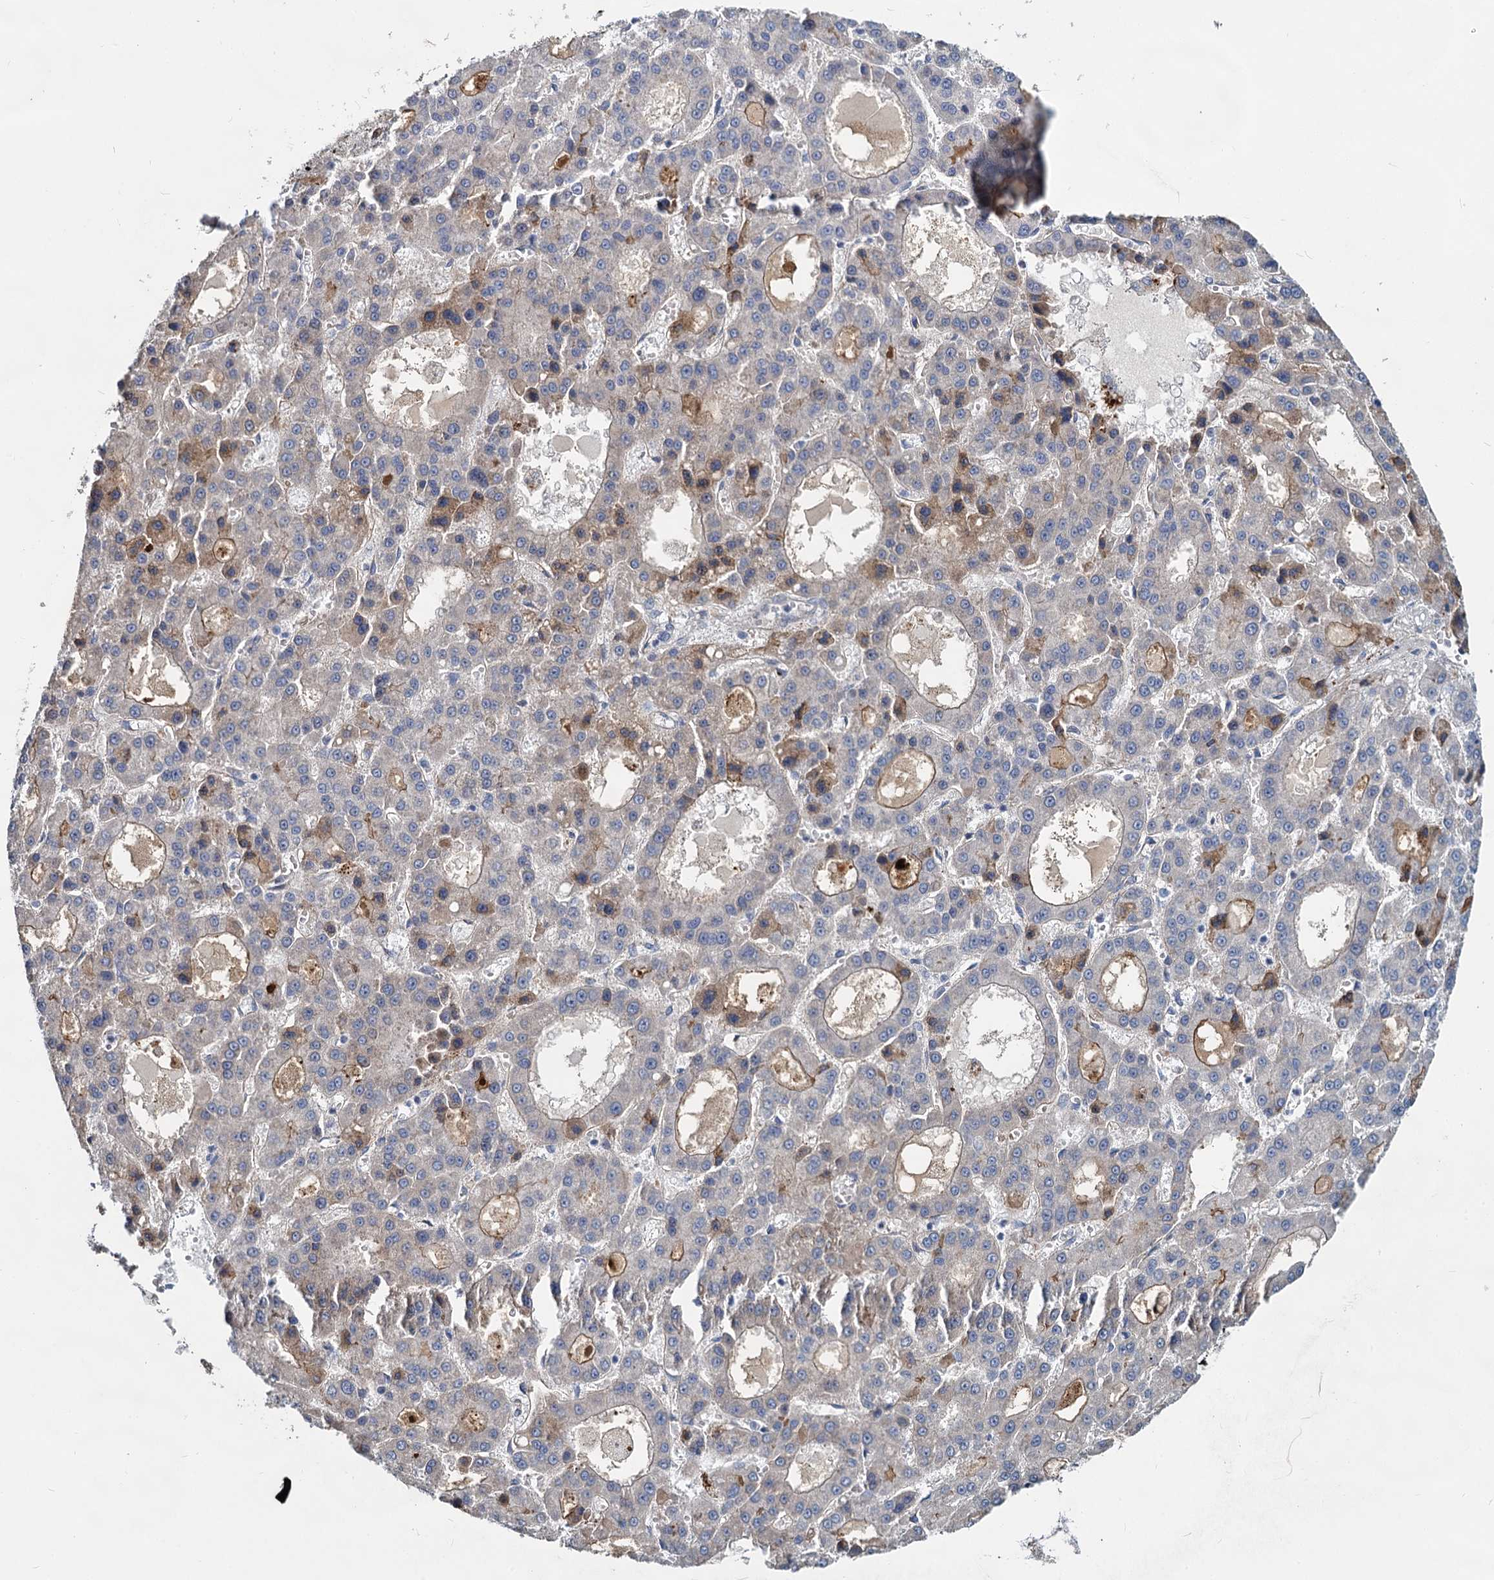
{"staining": {"intensity": "moderate", "quantity": "<25%", "location": "cytoplasmic/membranous"}, "tissue": "liver cancer", "cell_type": "Tumor cells", "image_type": "cancer", "snomed": [{"axis": "morphology", "description": "Carcinoma, Hepatocellular, NOS"}, {"axis": "topography", "description": "Liver"}], "caption": "Protein staining of liver cancer (hepatocellular carcinoma) tissue reveals moderate cytoplasmic/membranous expression in approximately <25% of tumor cells.", "gene": "DCUN1D2", "patient": {"sex": "male", "age": 70}}